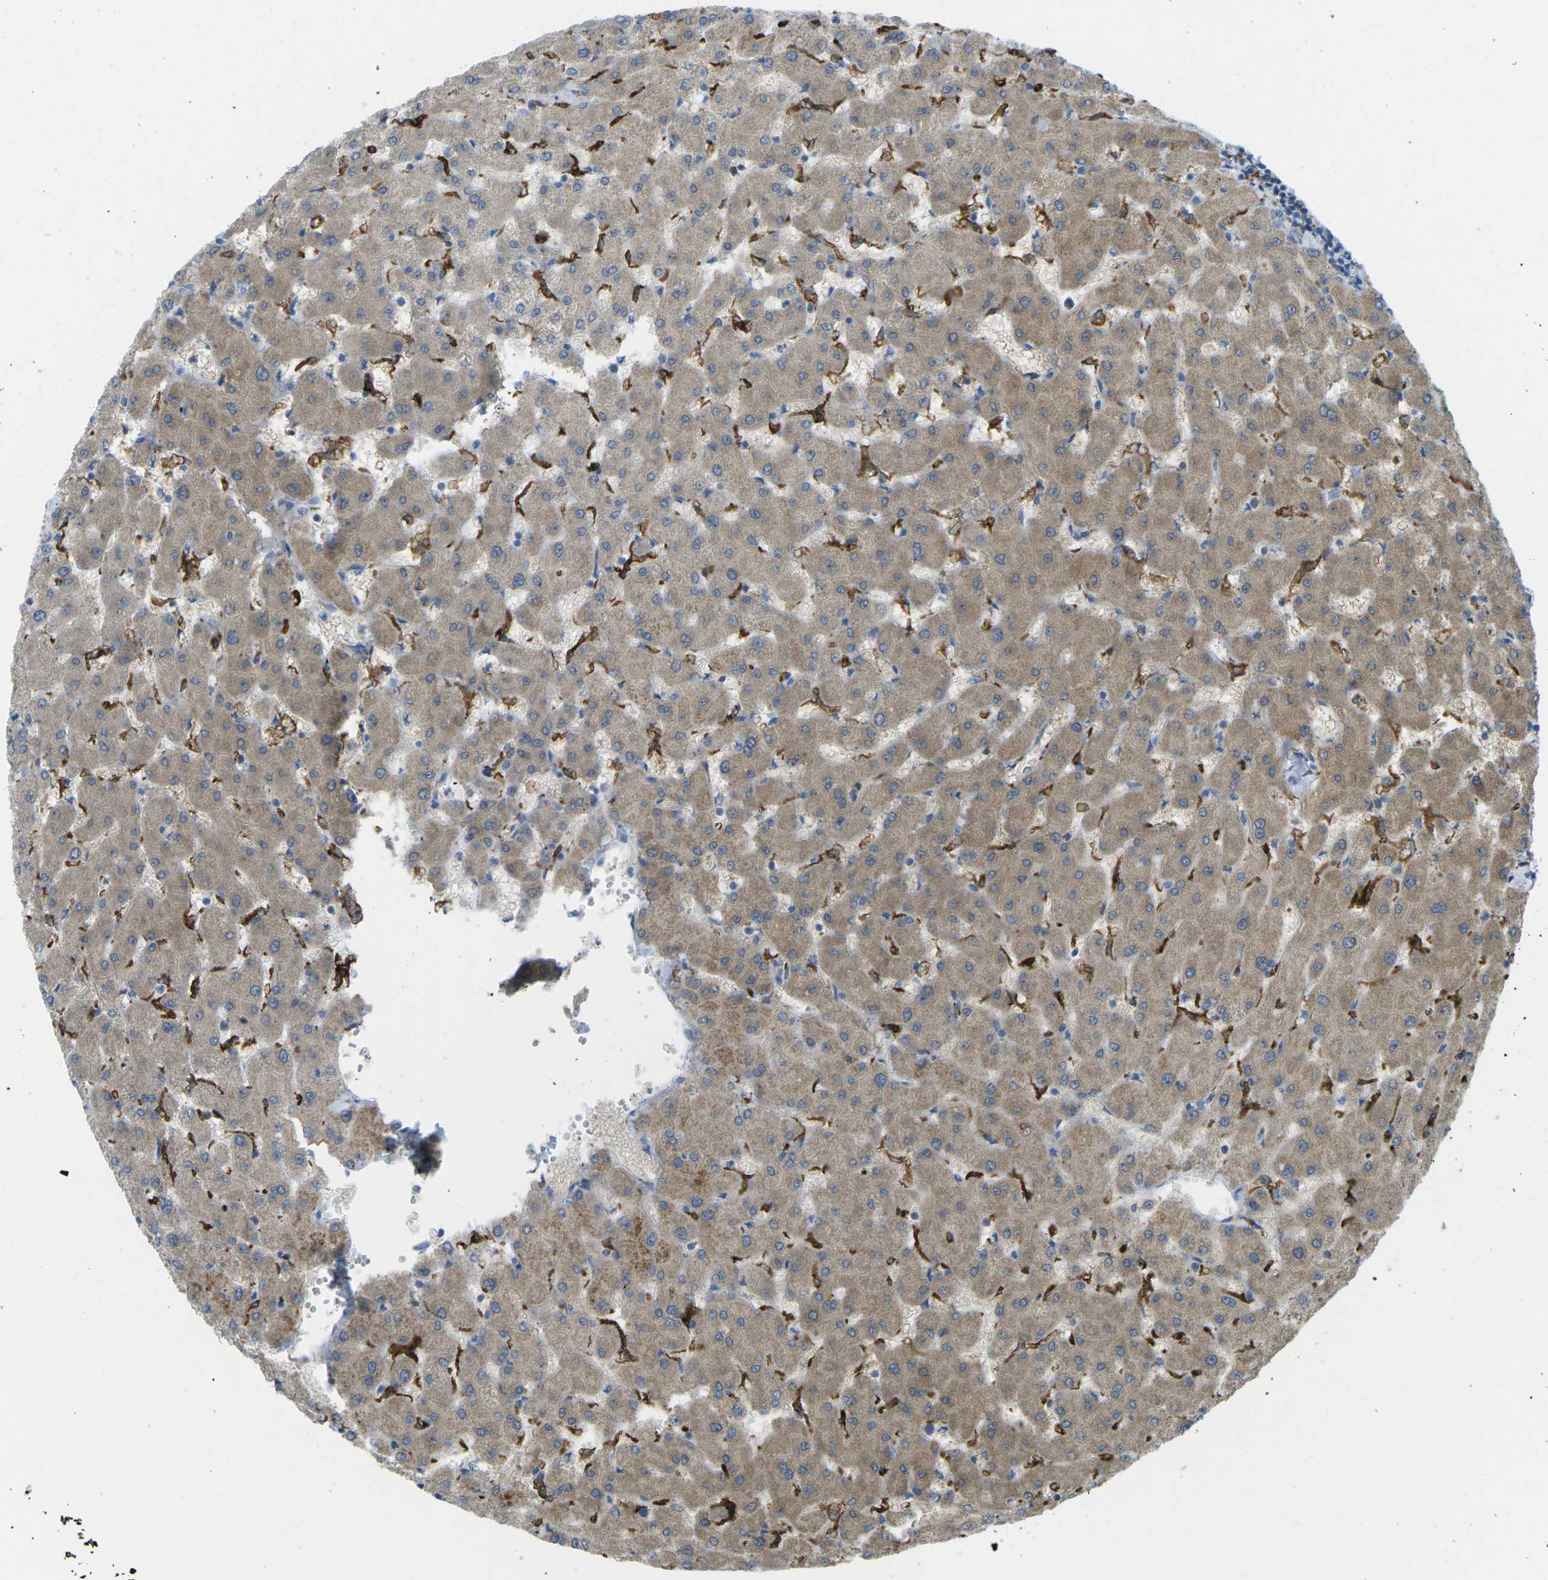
{"staining": {"intensity": "negative", "quantity": "none", "location": "none"}, "tissue": "liver", "cell_type": "Cholangiocytes", "image_type": "normal", "snomed": [{"axis": "morphology", "description": "Normal tissue, NOS"}, {"axis": "topography", "description": "Liver"}], "caption": "Cholangiocytes show no significant staining in benign liver. (Stains: DAB (3,3'-diaminobenzidine) IHC with hematoxylin counter stain, Microscopy: brightfield microscopy at high magnification).", "gene": "MYLK4", "patient": {"sex": "female", "age": 63}}